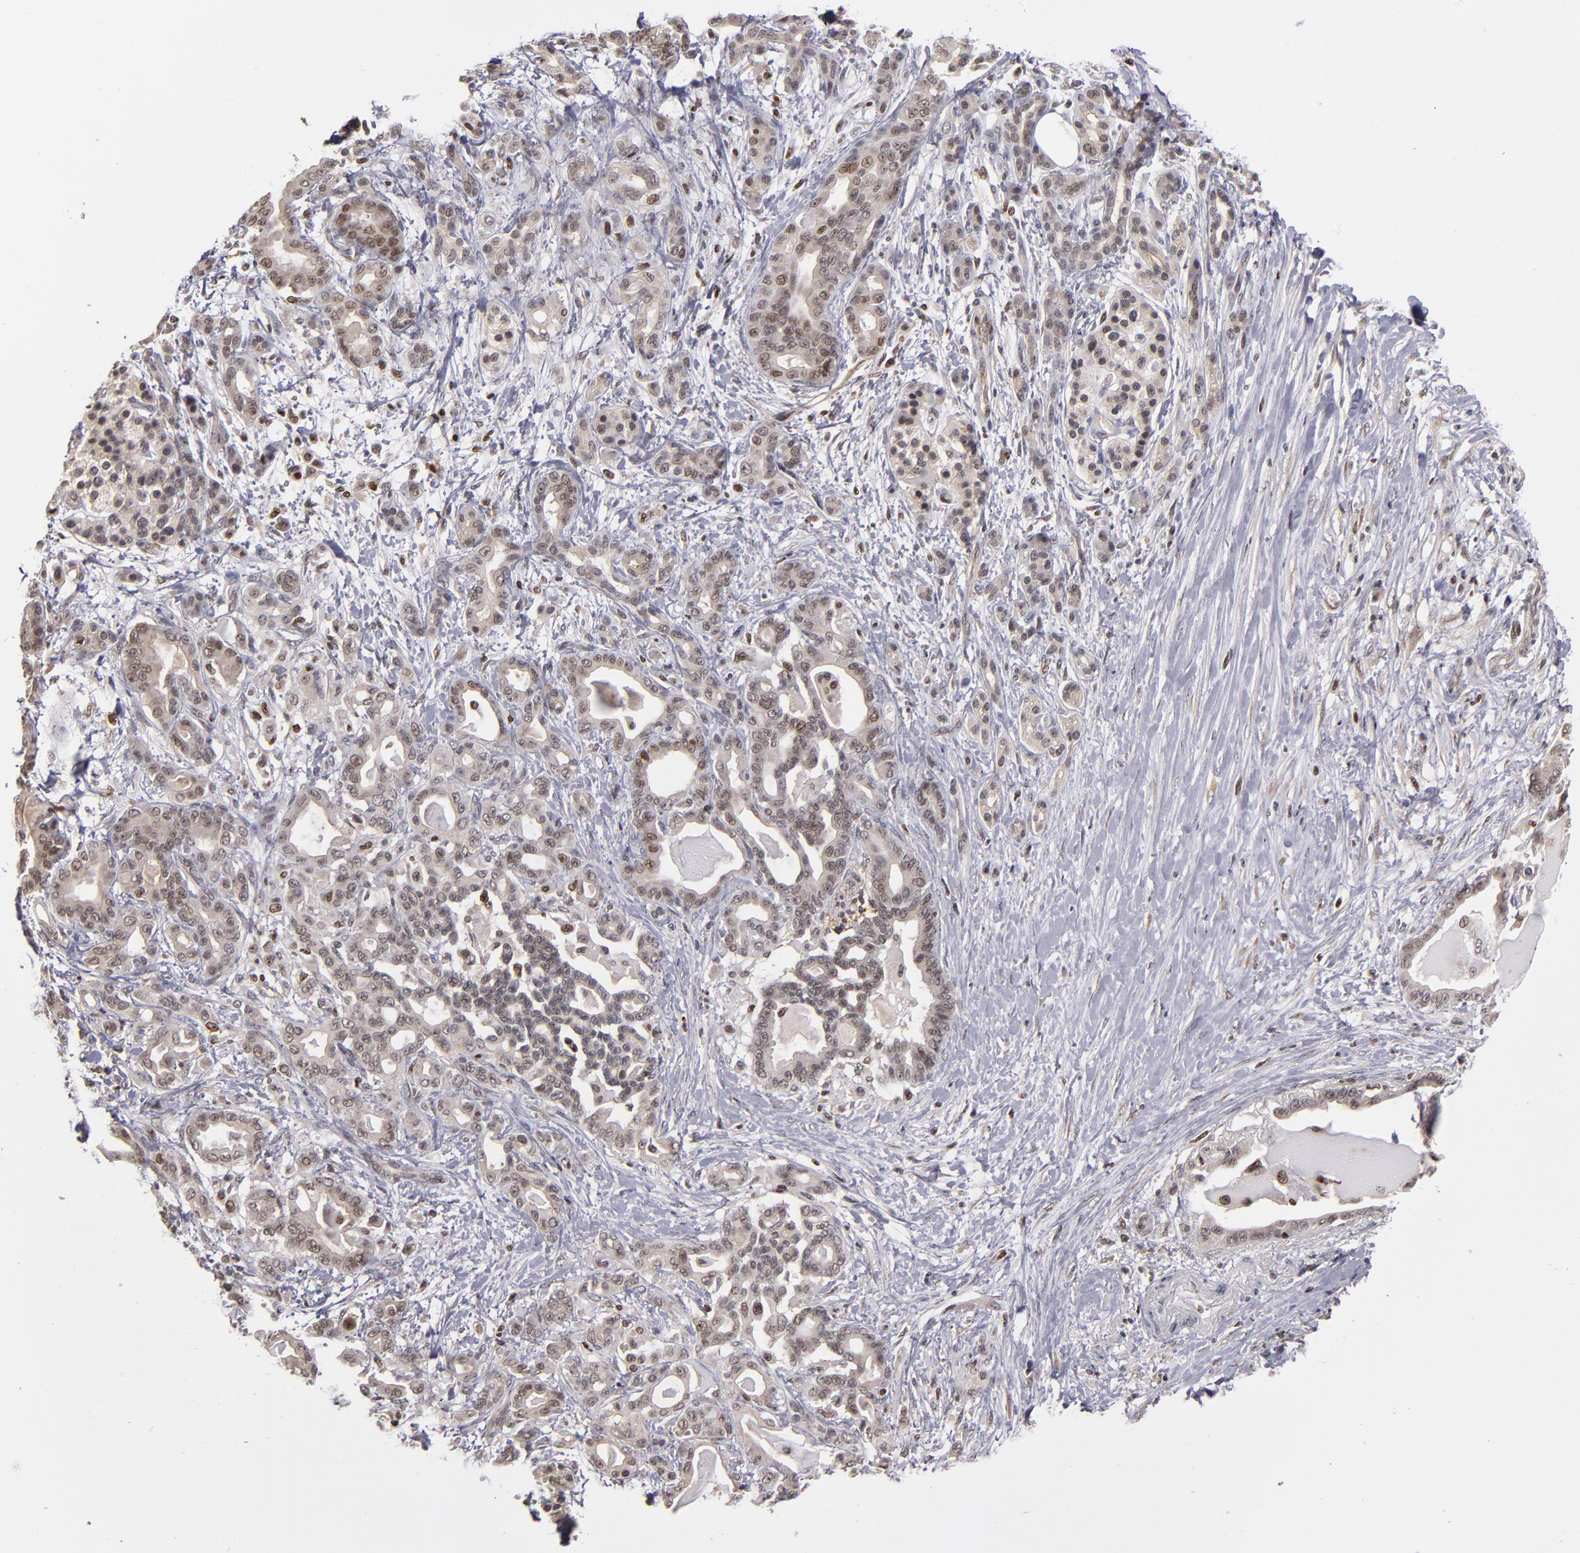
{"staining": {"intensity": "weak", "quantity": "<25%", "location": "nuclear"}, "tissue": "pancreatic cancer", "cell_type": "Tumor cells", "image_type": "cancer", "snomed": [{"axis": "morphology", "description": "Adenocarcinoma, NOS"}, {"axis": "topography", "description": "Pancreas"}], "caption": "An image of pancreatic cancer stained for a protein reveals no brown staining in tumor cells.", "gene": "KDM6A", "patient": {"sex": "male", "age": 63}}